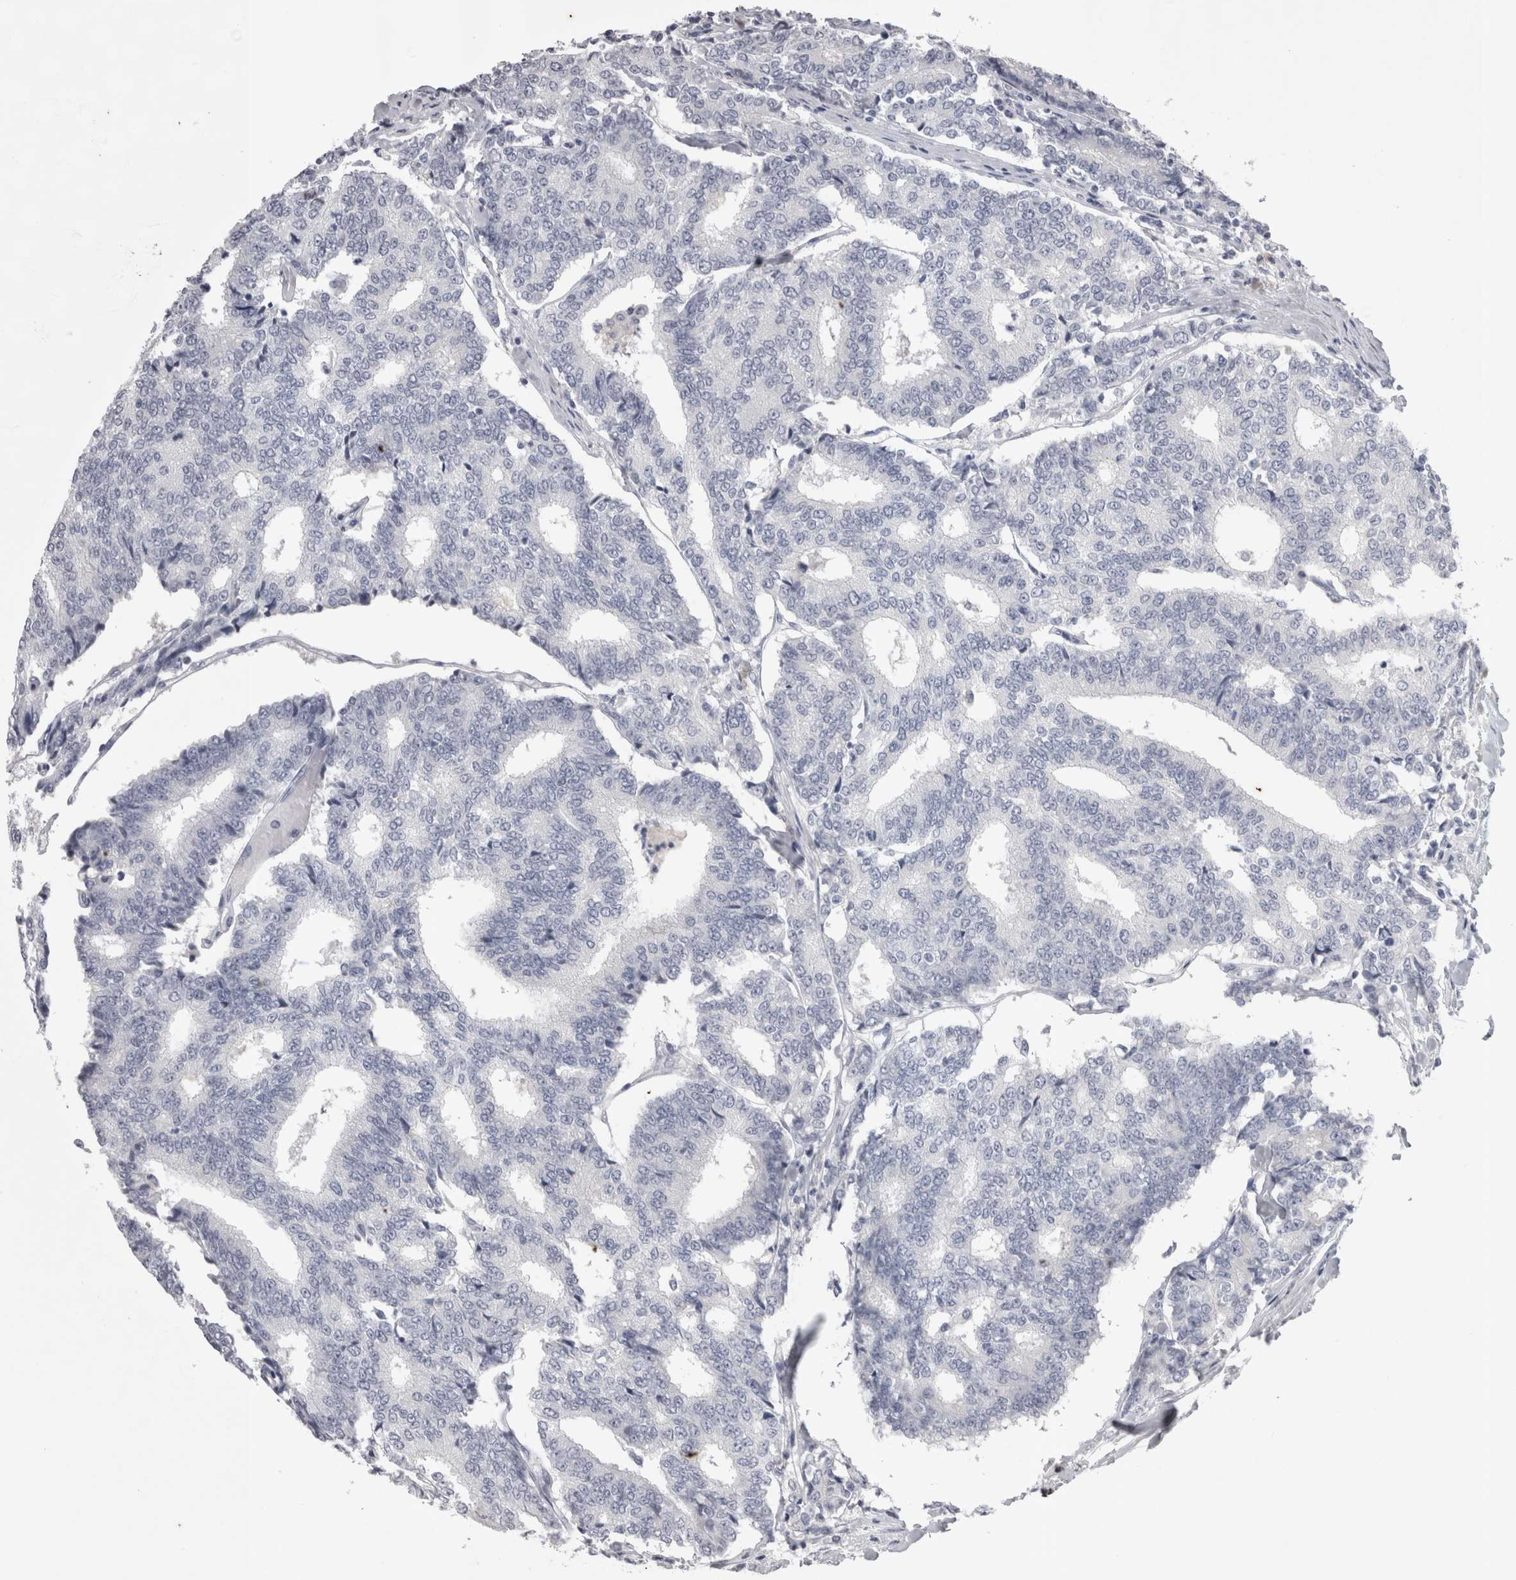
{"staining": {"intensity": "negative", "quantity": "none", "location": "none"}, "tissue": "prostate cancer", "cell_type": "Tumor cells", "image_type": "cancer", "snomed": [{"axis": "morphology", "description": "Normal tissue, NOS"}, {"axis": "morphology", "description": "Adenocarcinoma, High grade"}, {"axis": "topography", "description": "Prostate"}, {"axis": "topography", "description": "Seminal veicle"}], "caption": "An immunohistochemistry (IHC) micrograph of prostate cancer (high-grade adenocarcinoma) is shown. There is no staining in tumor cells of prostate cancer (high-grade adenocarcinoma).", "gene": "LAX1", "patient": {"sex": "male", "age": 55}}